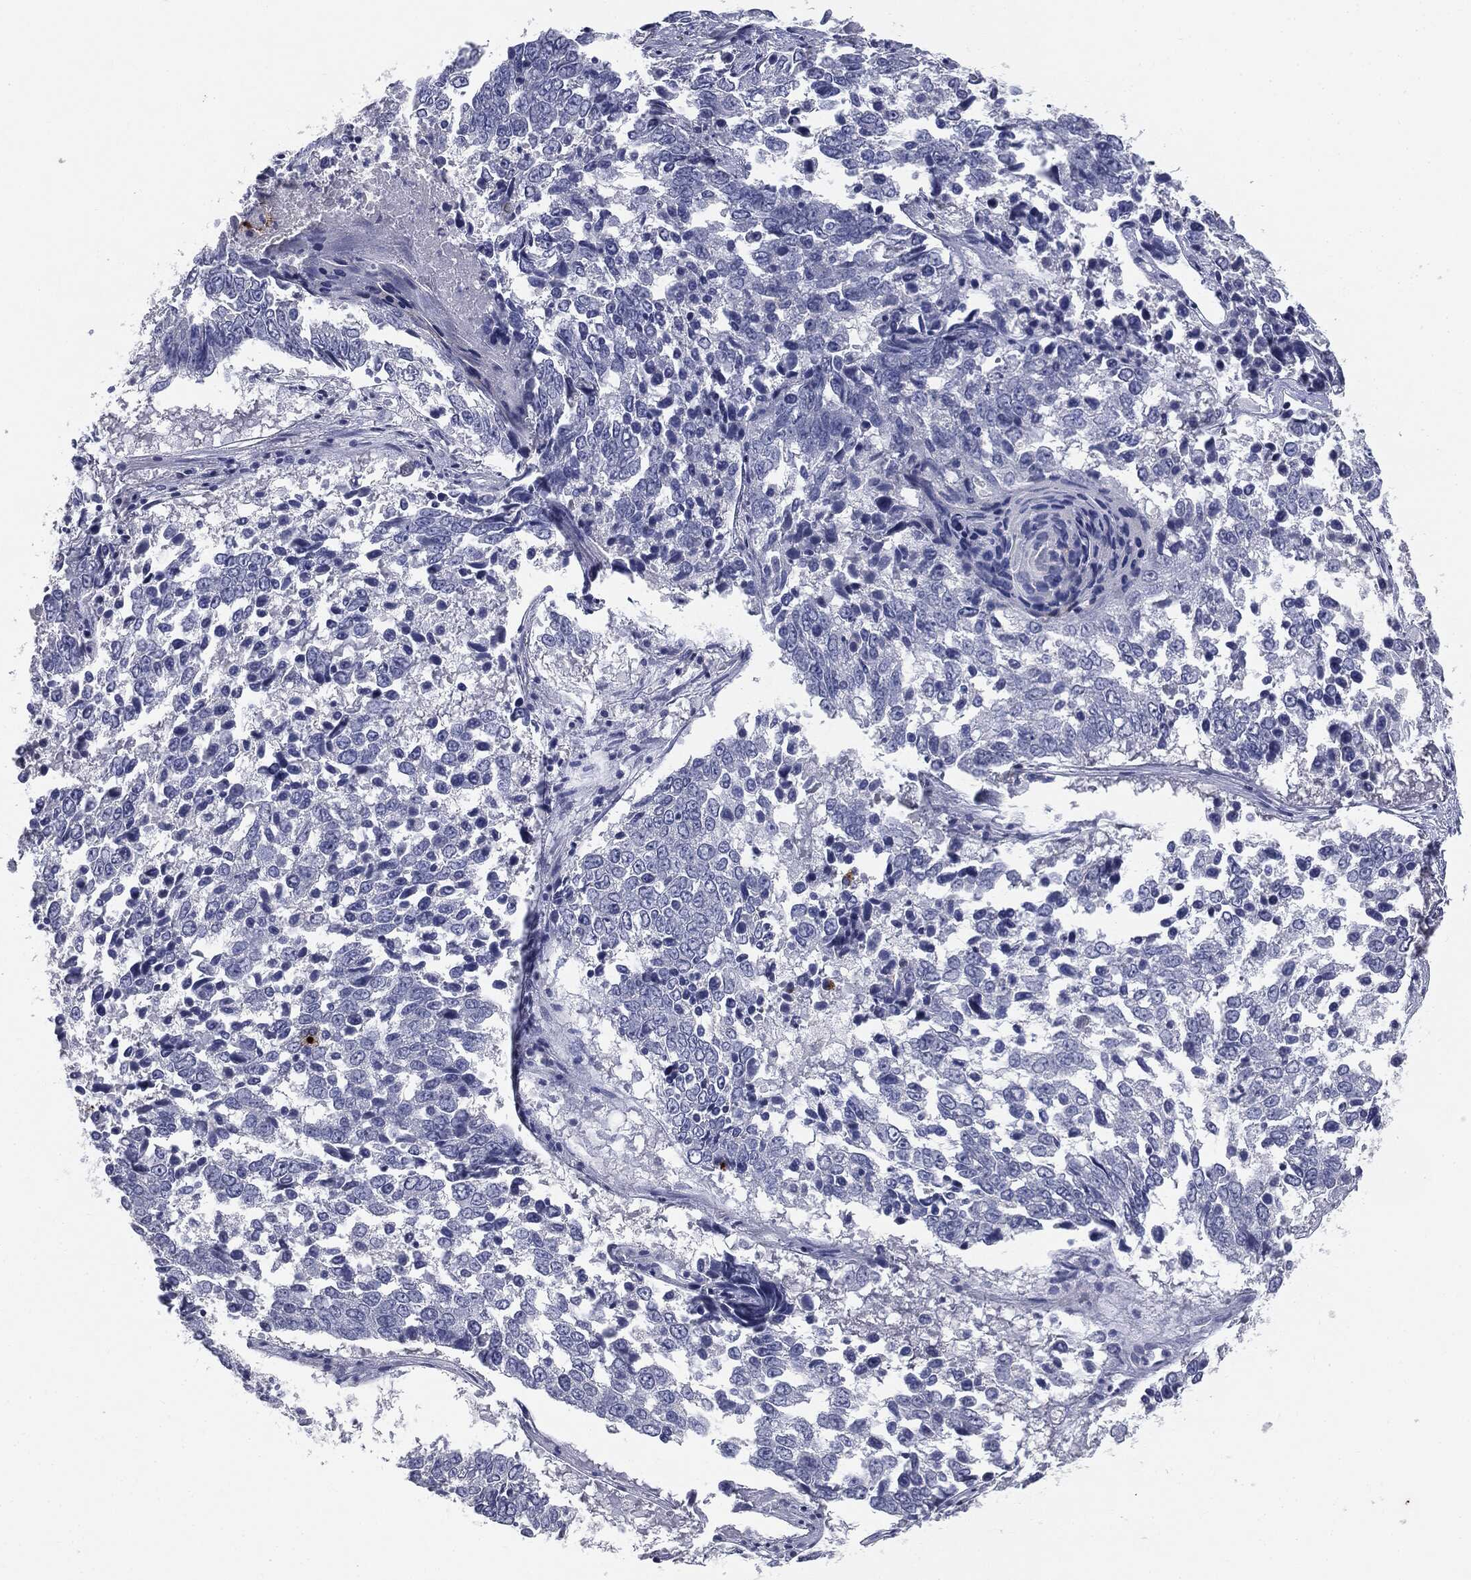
{"staining": {"intensity": "negative", "quantity": "none", "location": "none"}, "tissue": "lung cancer", "cell_type": "Tumor cells", "image_type": "cancer", "snomed": [{"axis": "morphology", "description": "Squamous cell carcinoma, NOS"}, {"axis": "topography", "description": "Lung"}], "caption": "This is an immunohistochemistry histopathology image of lung squamous cell carcinoma. There is no staining in tumor cells.", "gene": "MUC1", "patient": {"sex": "male", "age": 82}}